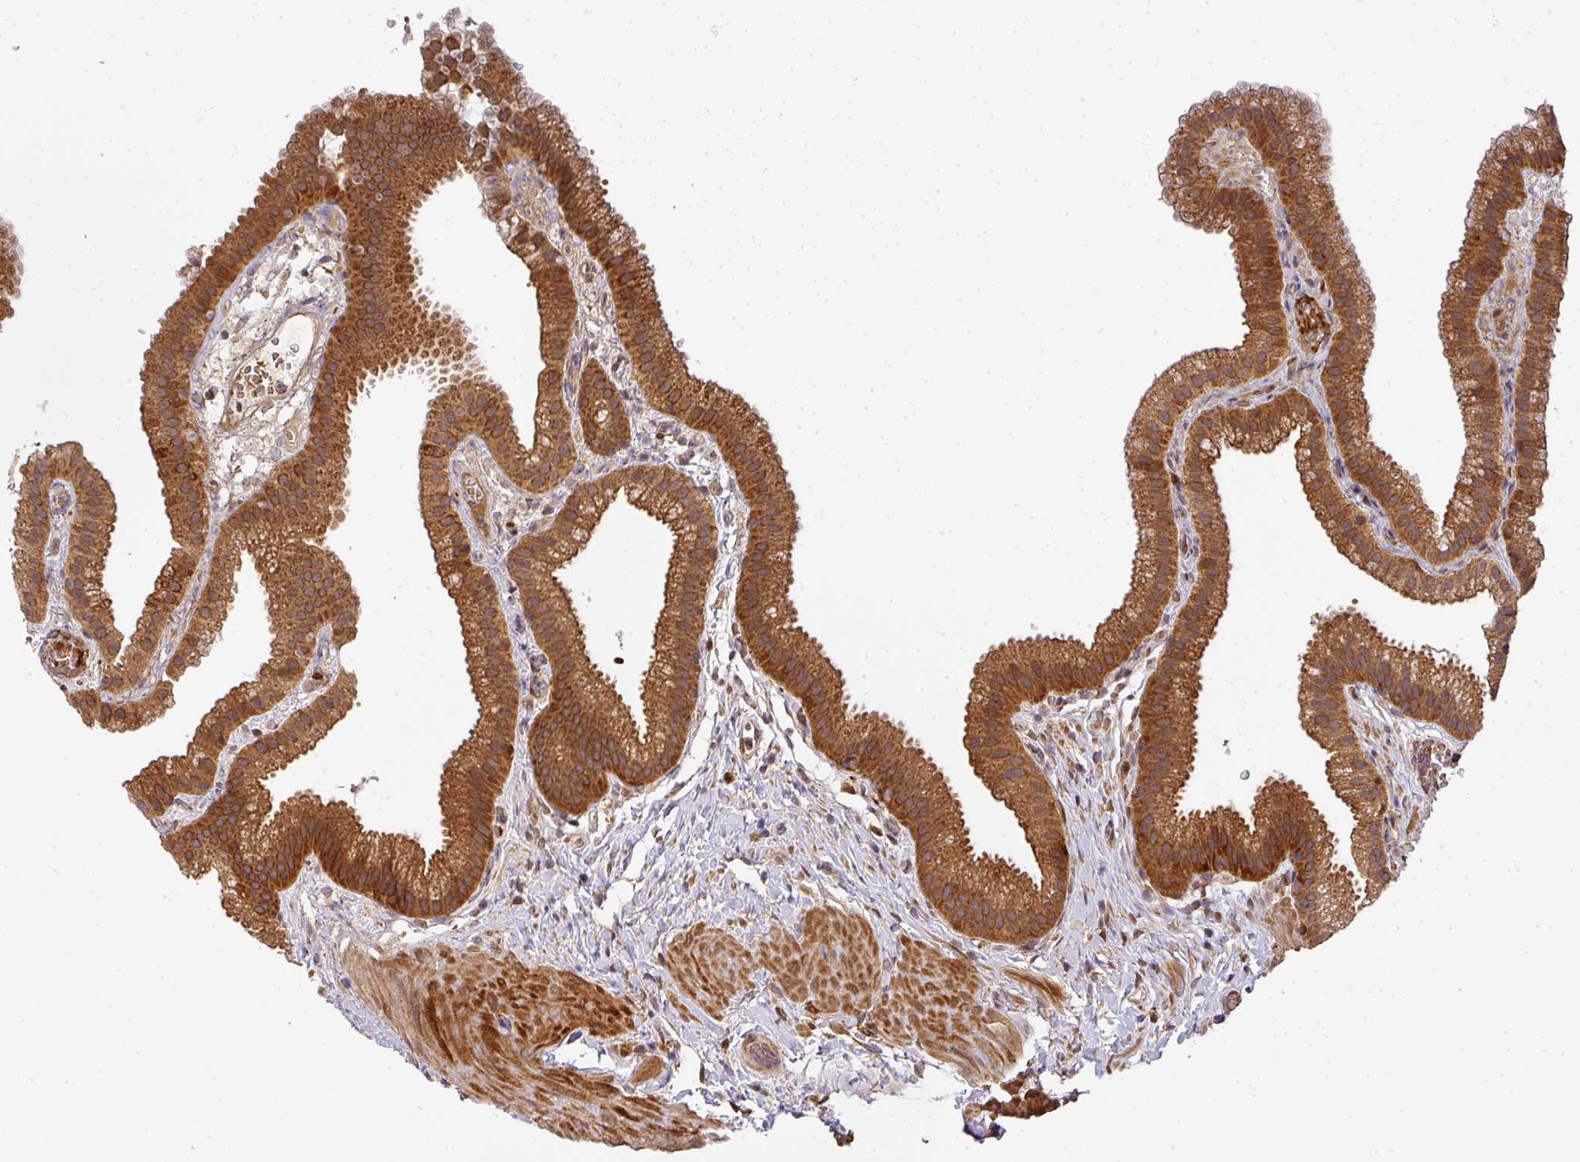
{"staining": {"intensity": "strong", "quantity": ">75%", "location": "cytoplasmic/membranous"}, "tissue": "gallbladder", "cell_type": "Glandular cells", "image_type": "normal", "snomed": [{"axis": "morphology", "description": "Normal tissue, NOS"}, {"axis": "topography", "description": "Gallbladder"}], "caption": "The image demonstrates staining of benign gallbladder, revealing strong cytoplasmic/membranous protein staining (brown color) within glandular cells. (DAB IHC, brown staining for protein, blue staining for nuclei).", "gene": "MALSU1", "patient": {"sex": "female", "age": 63}}